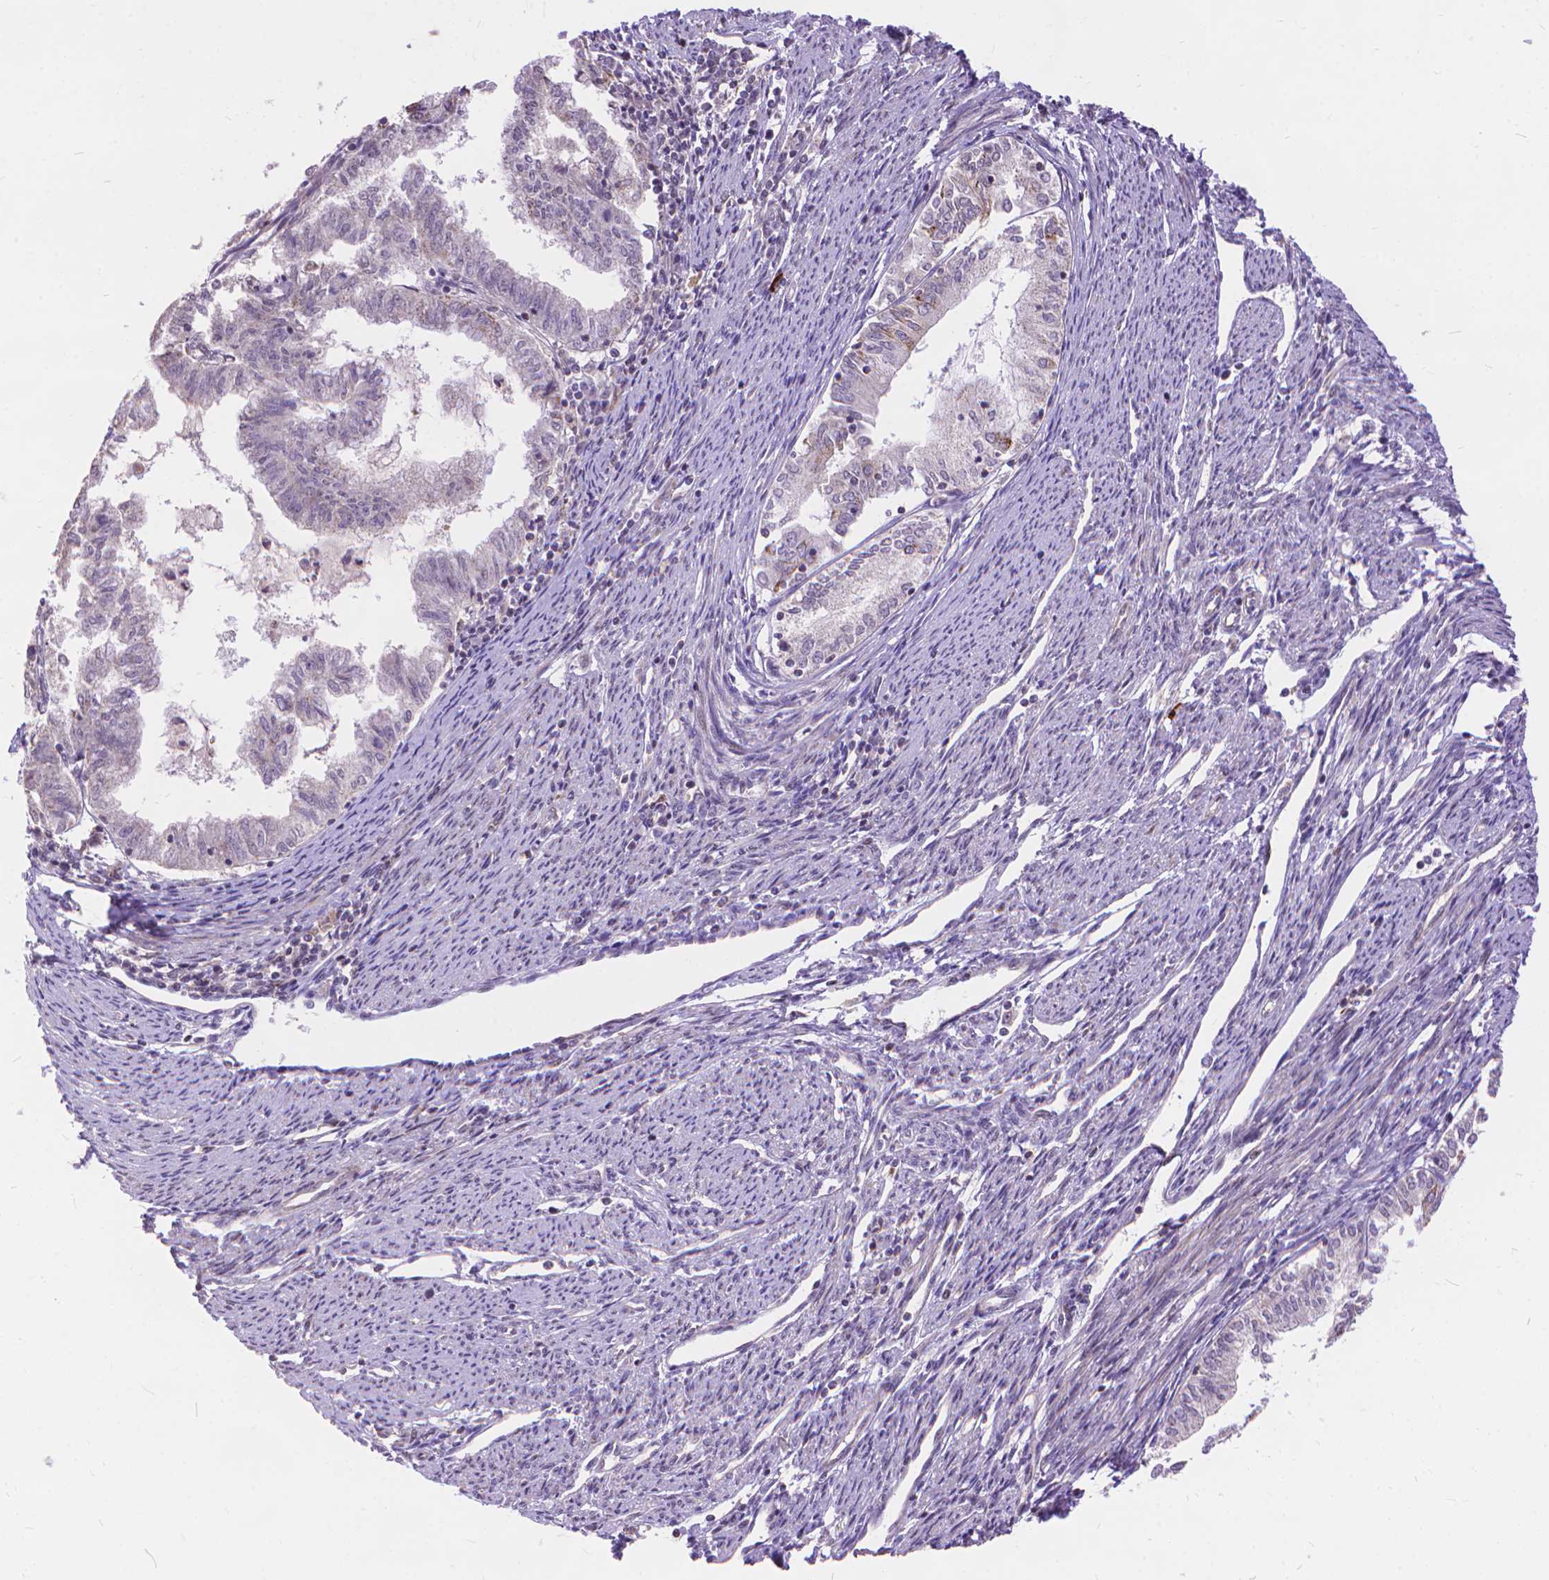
{"staining": {"intensity": "negative", "quantity": "none", "location": "none"}, "tissue": "endometrial cancer", "cell_type": "Tumor cells", "image_type": "cancer", "snomed": [{"axis": "morphology", "description": "Adenocarcinoma, NOS"}, {"axis": "topography", "description": "Endometrium"}], "caption": "This micrograph is of endometrial cancer stained with immunohistochemistry (IHC) to label a protein in brown with the nuclei are counter-stained blue. There is no positivity in tumor cells.", "gene": "TMEM135", "patient": {"sex": "female", "age": 79}}